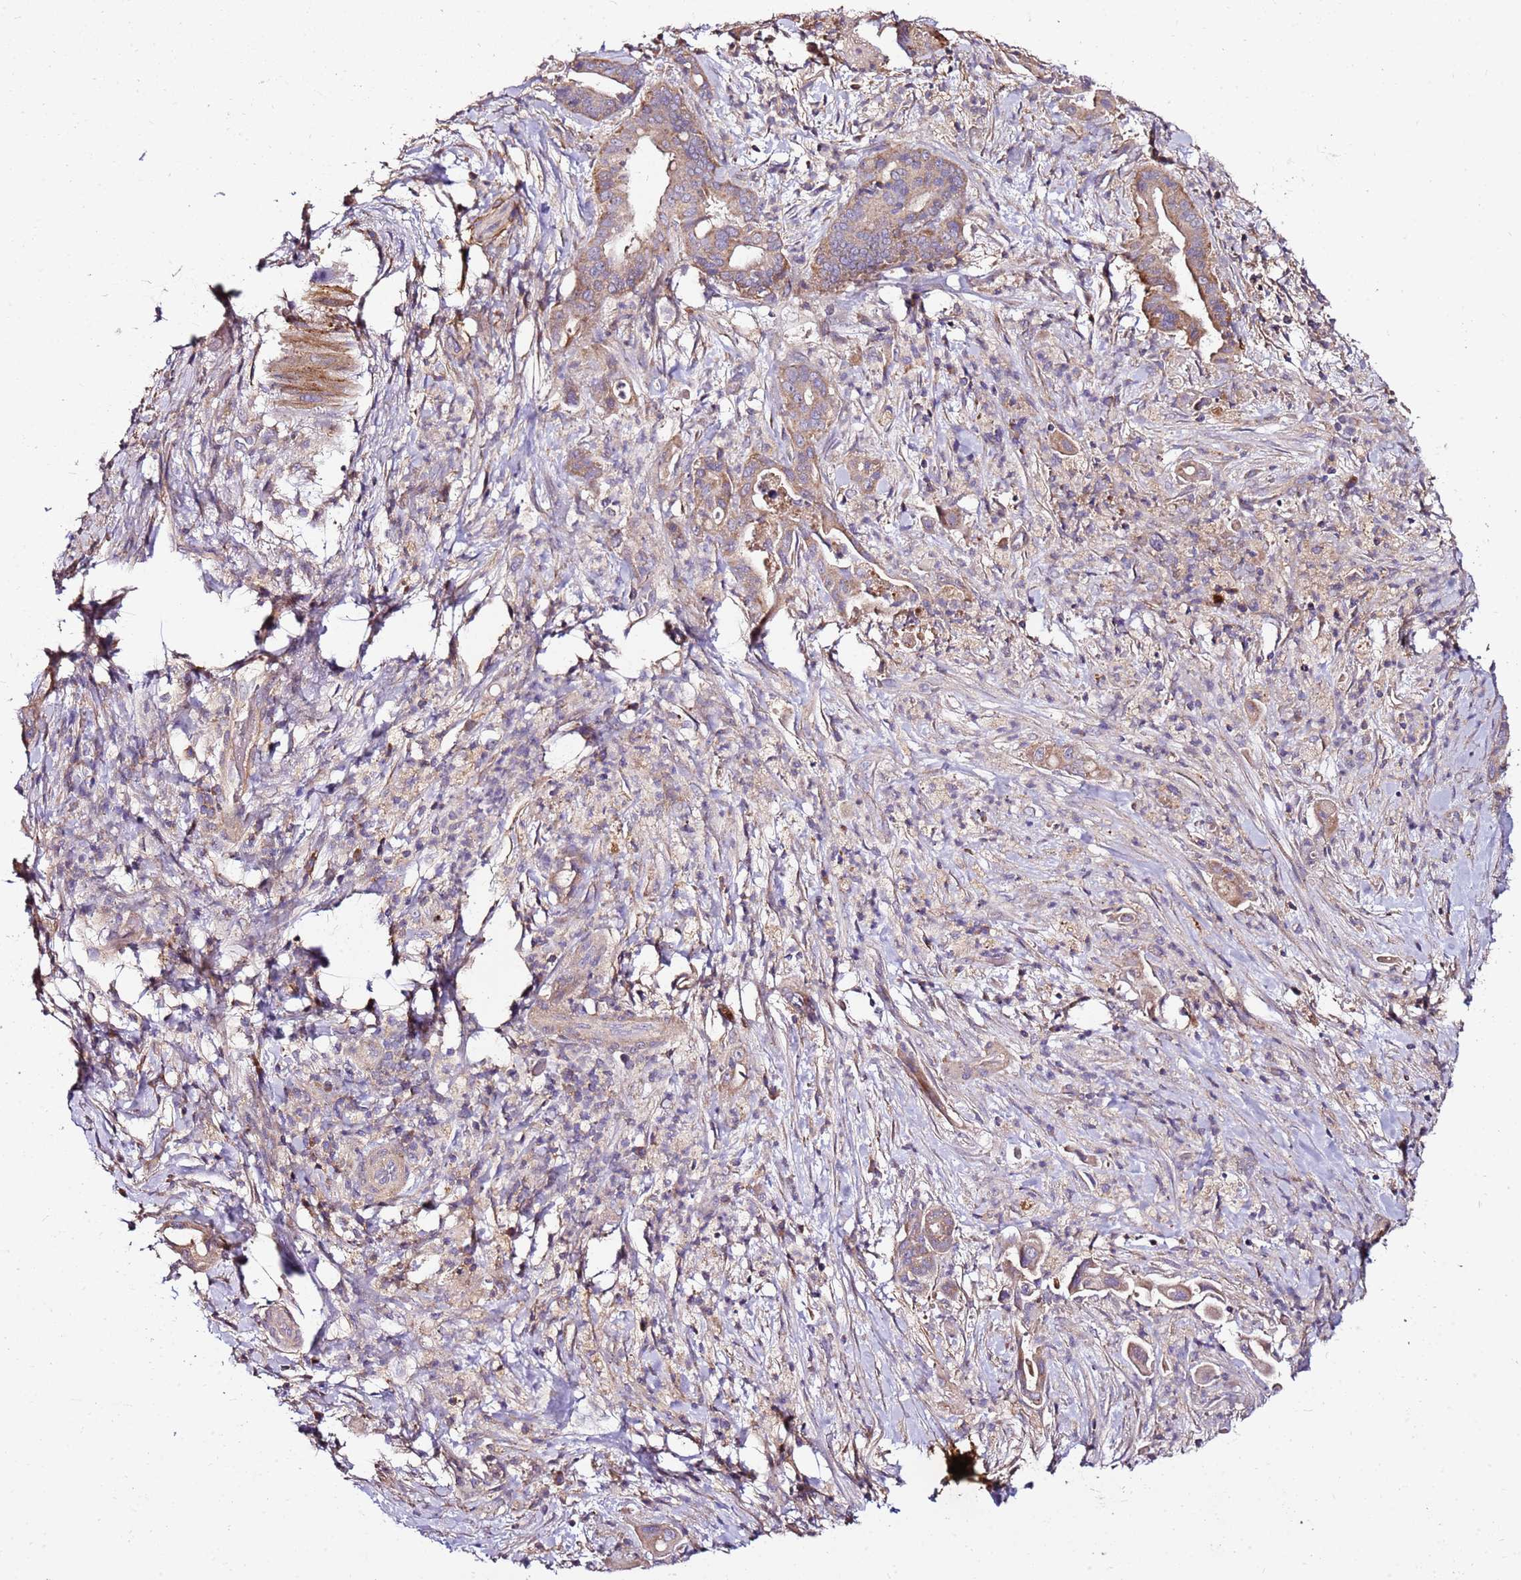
{"staining": {"intensity": "weak", "quantity": ">75%", "location": "cytoplasmic/membranous"}, "tissue": "pancreatic cancer", "cell_type": "Tumor cells", "image_type": "cancer", "snomed": [{"axis": "morphology", "description": "Adenocarcinoma, NOS"}, {"axis": "topography", "description": "Pancreas"}], "caption": "Immunohistochemical staining of human pancreatic cancer (adenocarcinoma) exhibits weak cytoplasmic/membranous protein expression in about >75% of tumor cells.", "gene": "KRTAP21-3", "patient": {"sex": "female", "age": 77}}